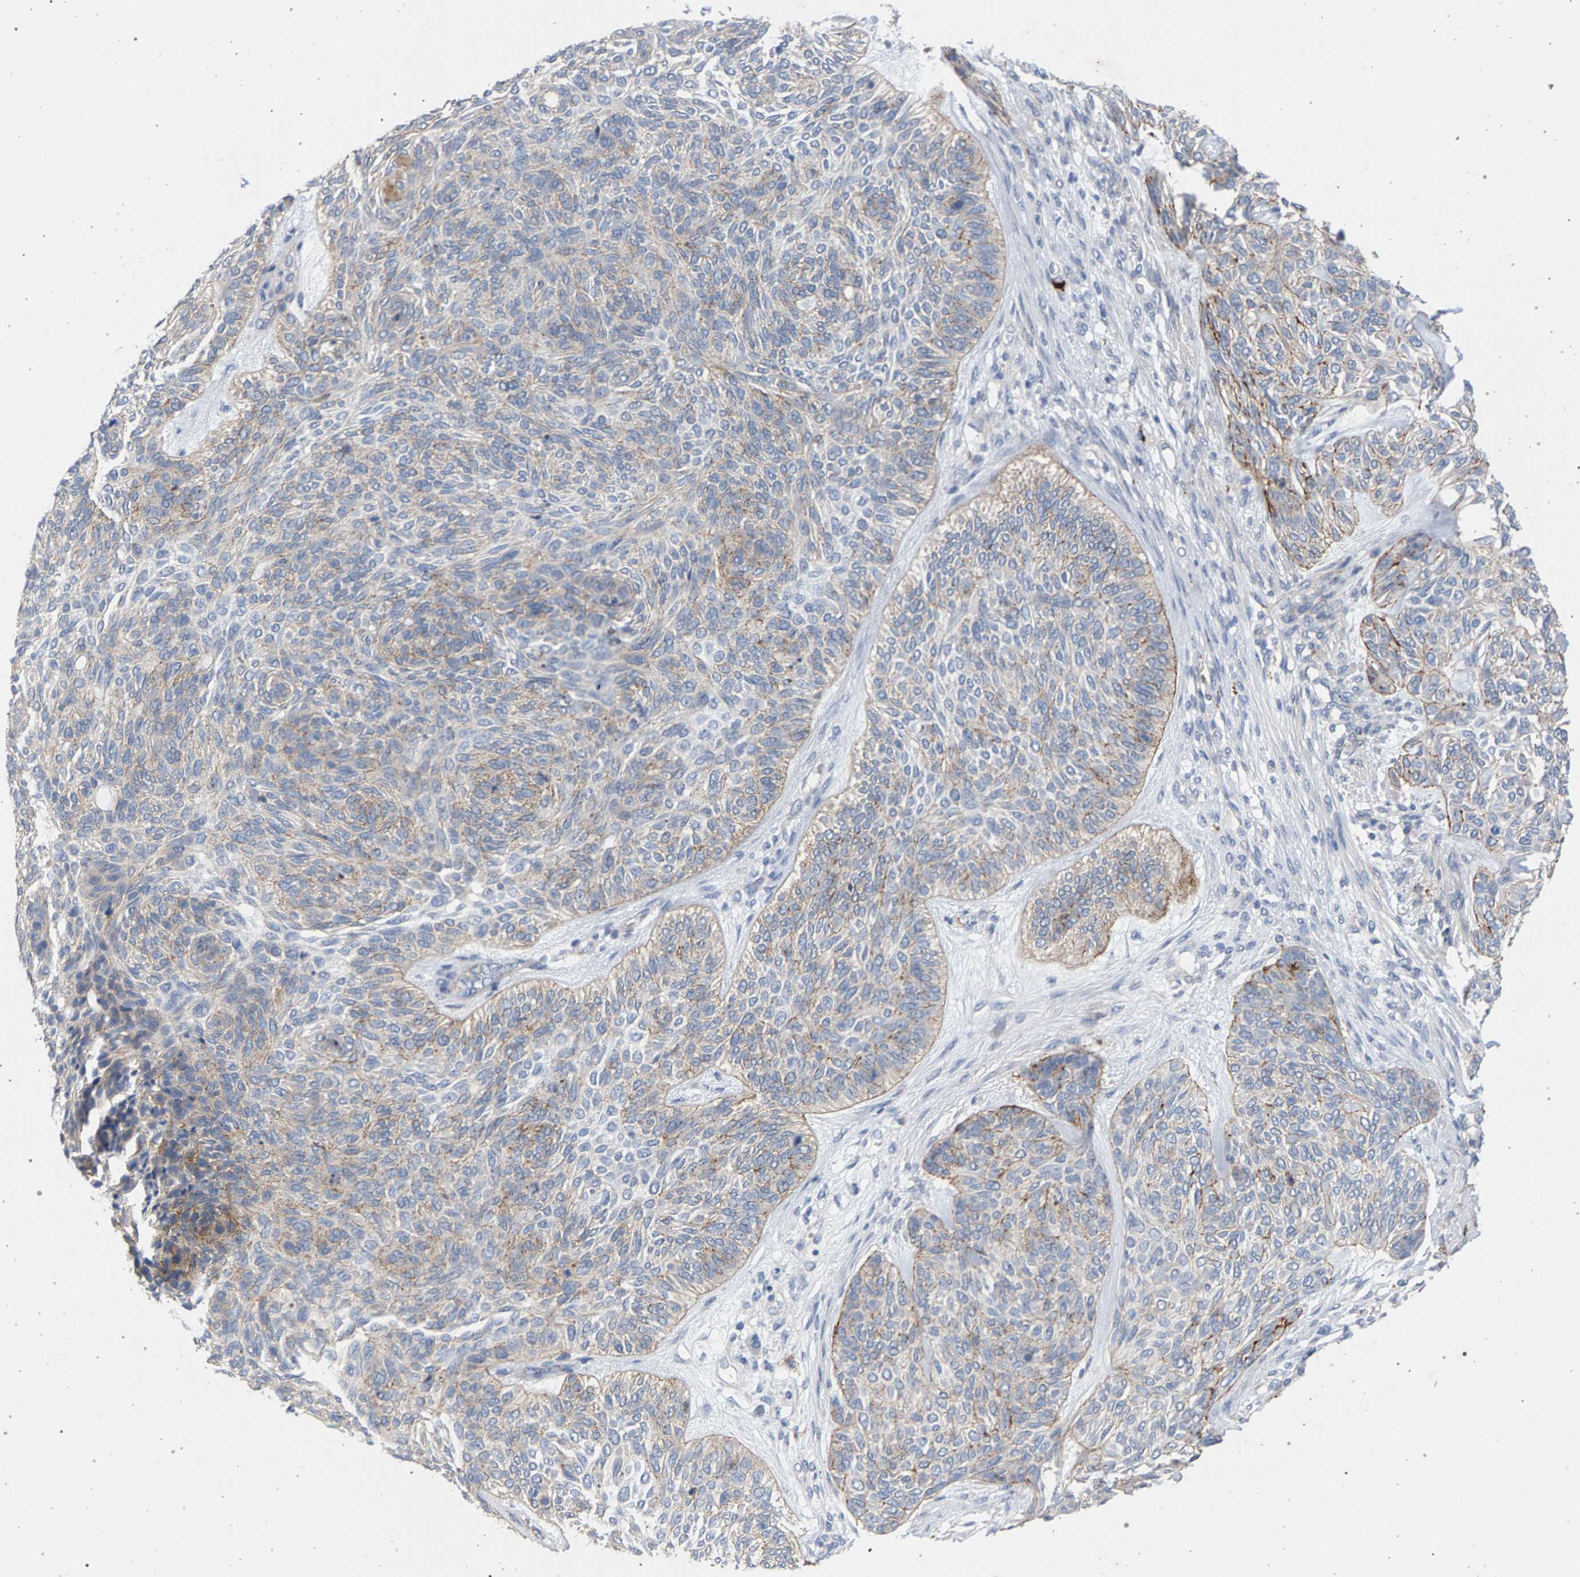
{"staining": {"intensity": "weak", "quantity": "25%-75%", "location": "cytoplasmic/membranous"}, "tissue": "skin cancer", "cell_type": "Tumor cells", "image_type": "cancer", "snomed": [{"axis": "morphology", "description": "Basal cell carcinoma"}, {"axis": "topography", "description": "Skin"}], "caption": "Basal cell carcinoma (skin) was stained to show a protein in brown. There is low levels of weak cytoplasmic/membranous expression in approximately 25%-75% of tumor cells.", "gene": "MAMDC2", "patient": {"sex": "male", "age": 55}}